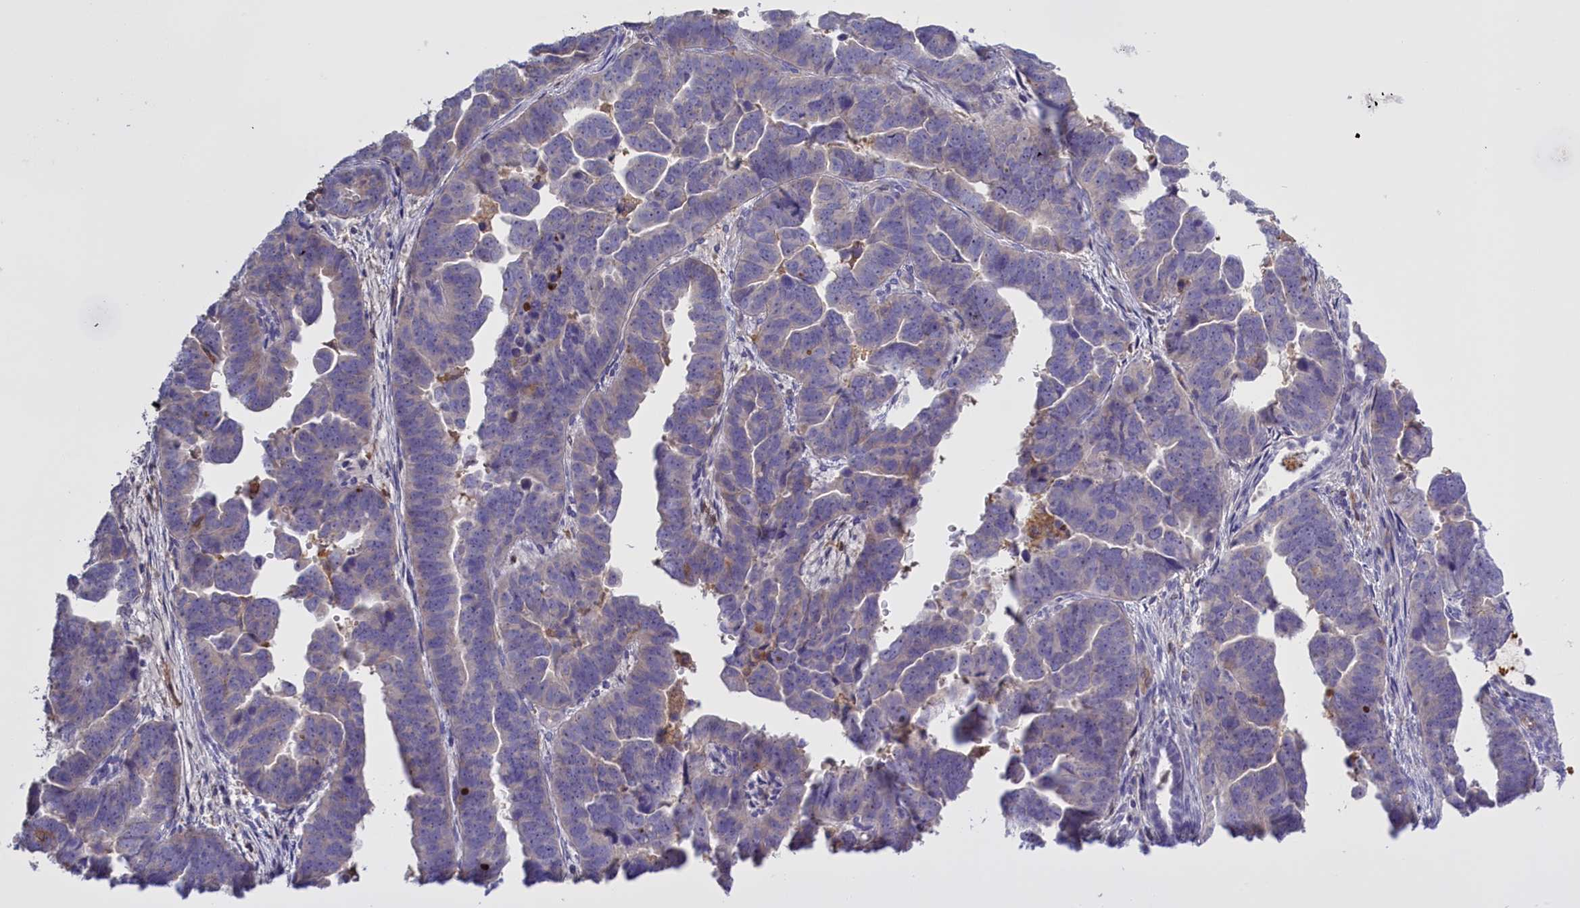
{"staining": {"intensity": "negative", "quantity": "none", "location": "none"}, "tissue": "endometrial cancer", "cell_type": "Tumor cells", "image_type": "cancer", "snomed": [{"axis": "morphology", "description": "Adenocarcinoma, NOS"}, {"axis": "topography", "description": "Endometrium"}], "caption": "DAB (3,3'-diaminobenzidine) immunohistochemical staining of human endometrial cancer (adenocarcinoma) shows no significant expression in tumor cells. The staining was performed using DAB to visualize the protein expression in brown, while the nuclei were stained in blue with hematoxylin (Magnification: 20x).", "gene": "FAM149B1", "patient": {"sex": "female", "age": 75}}